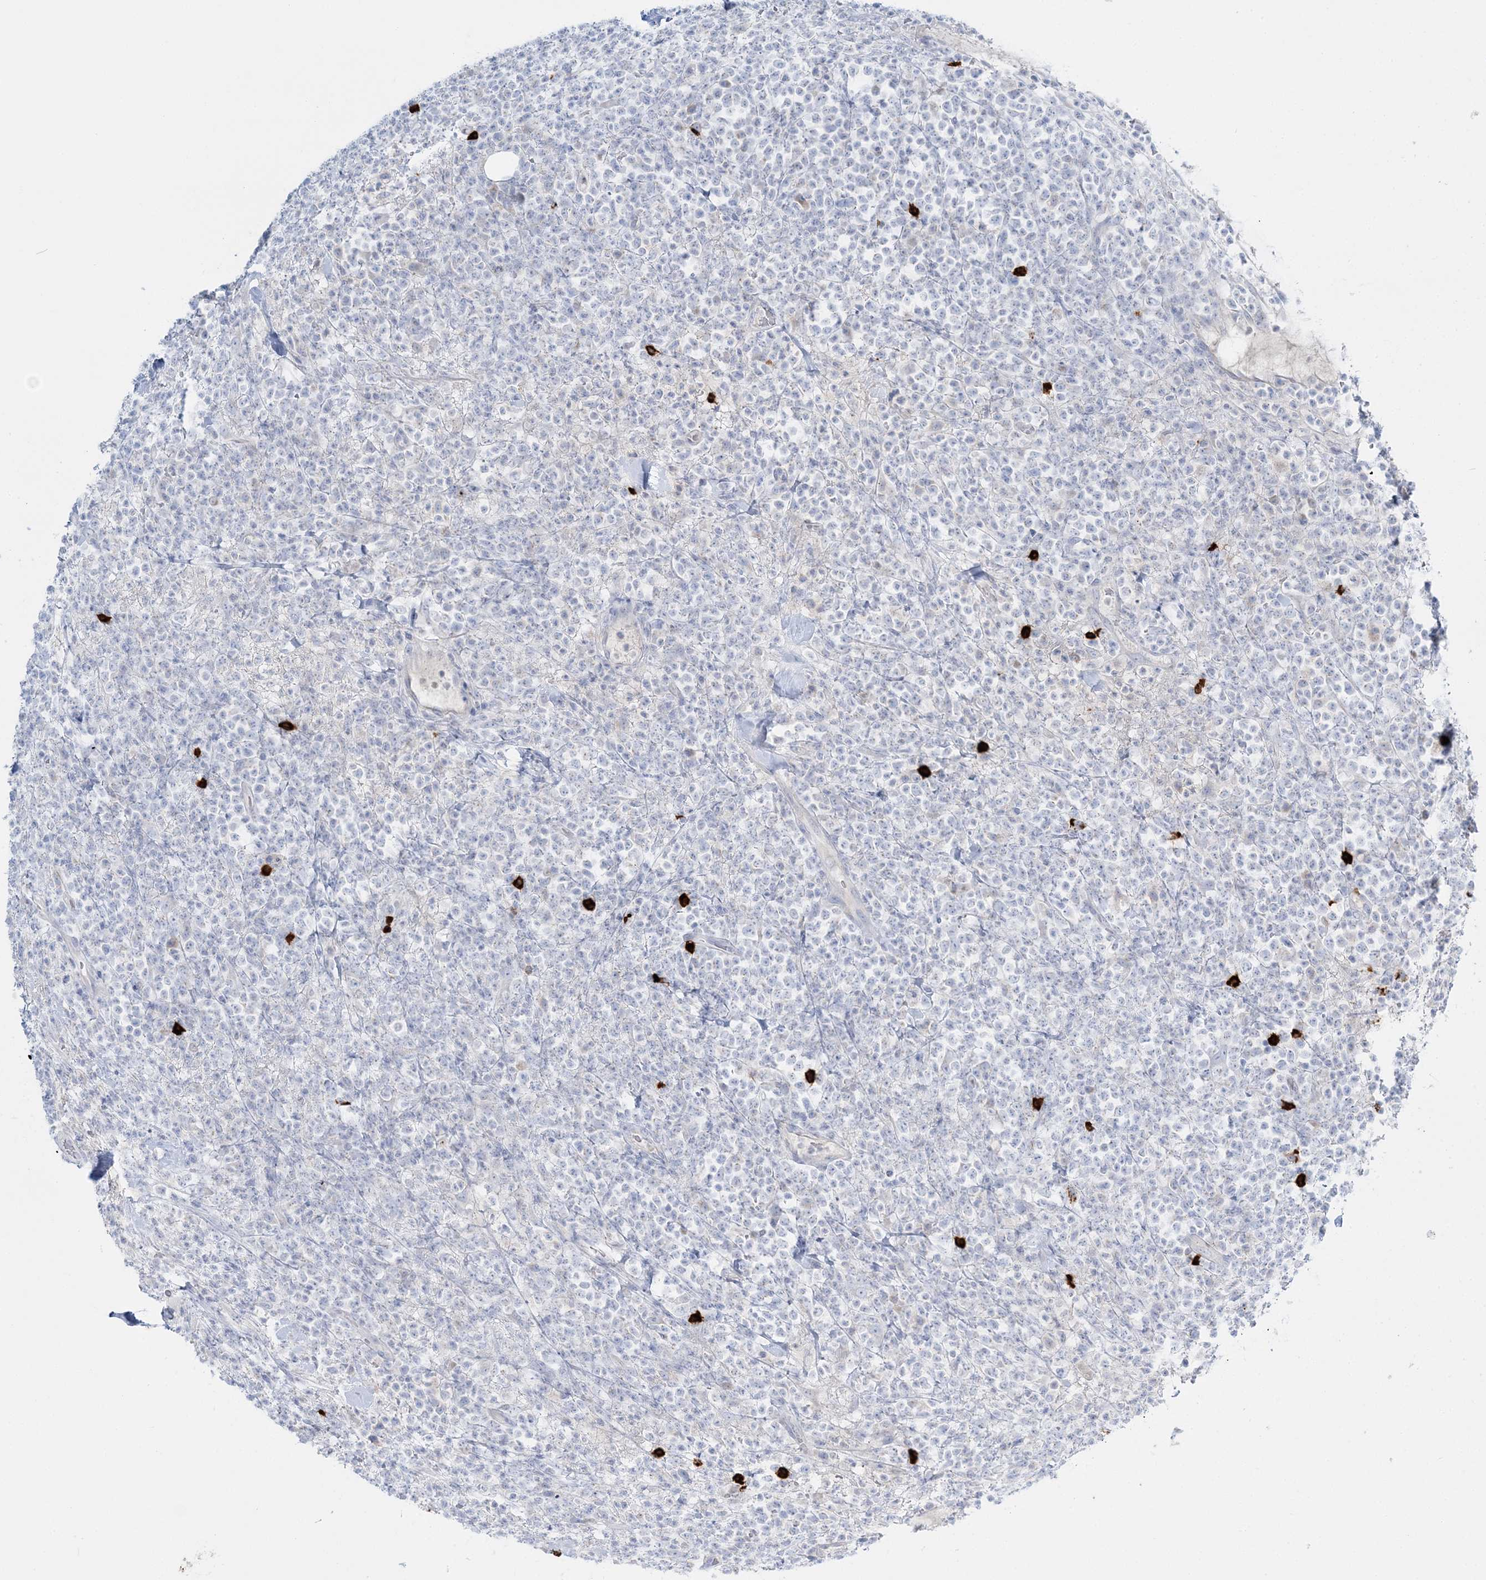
{"staining": {"intensity": "negative", "quantity": "none", "location": "none"}, "tissue": "lymphoma", "cell_type": "Tumor cells", "image_type": "cancer", "snomed": [{"axis": "morphology", "description": "Malignant lymphoma, non-Hodgkin's type, High grade"}, {"axis": "topography", "description": "Colon"}], "caption": "DAB (3,3'-diaminobenzidine) immunohistochemical staining of lymphoma exhibits no significant expression in tumor cells. Nuclei are stained in blue.", "gene": "WDSUB1", "patient": {"sex": "female", "age": 53}}